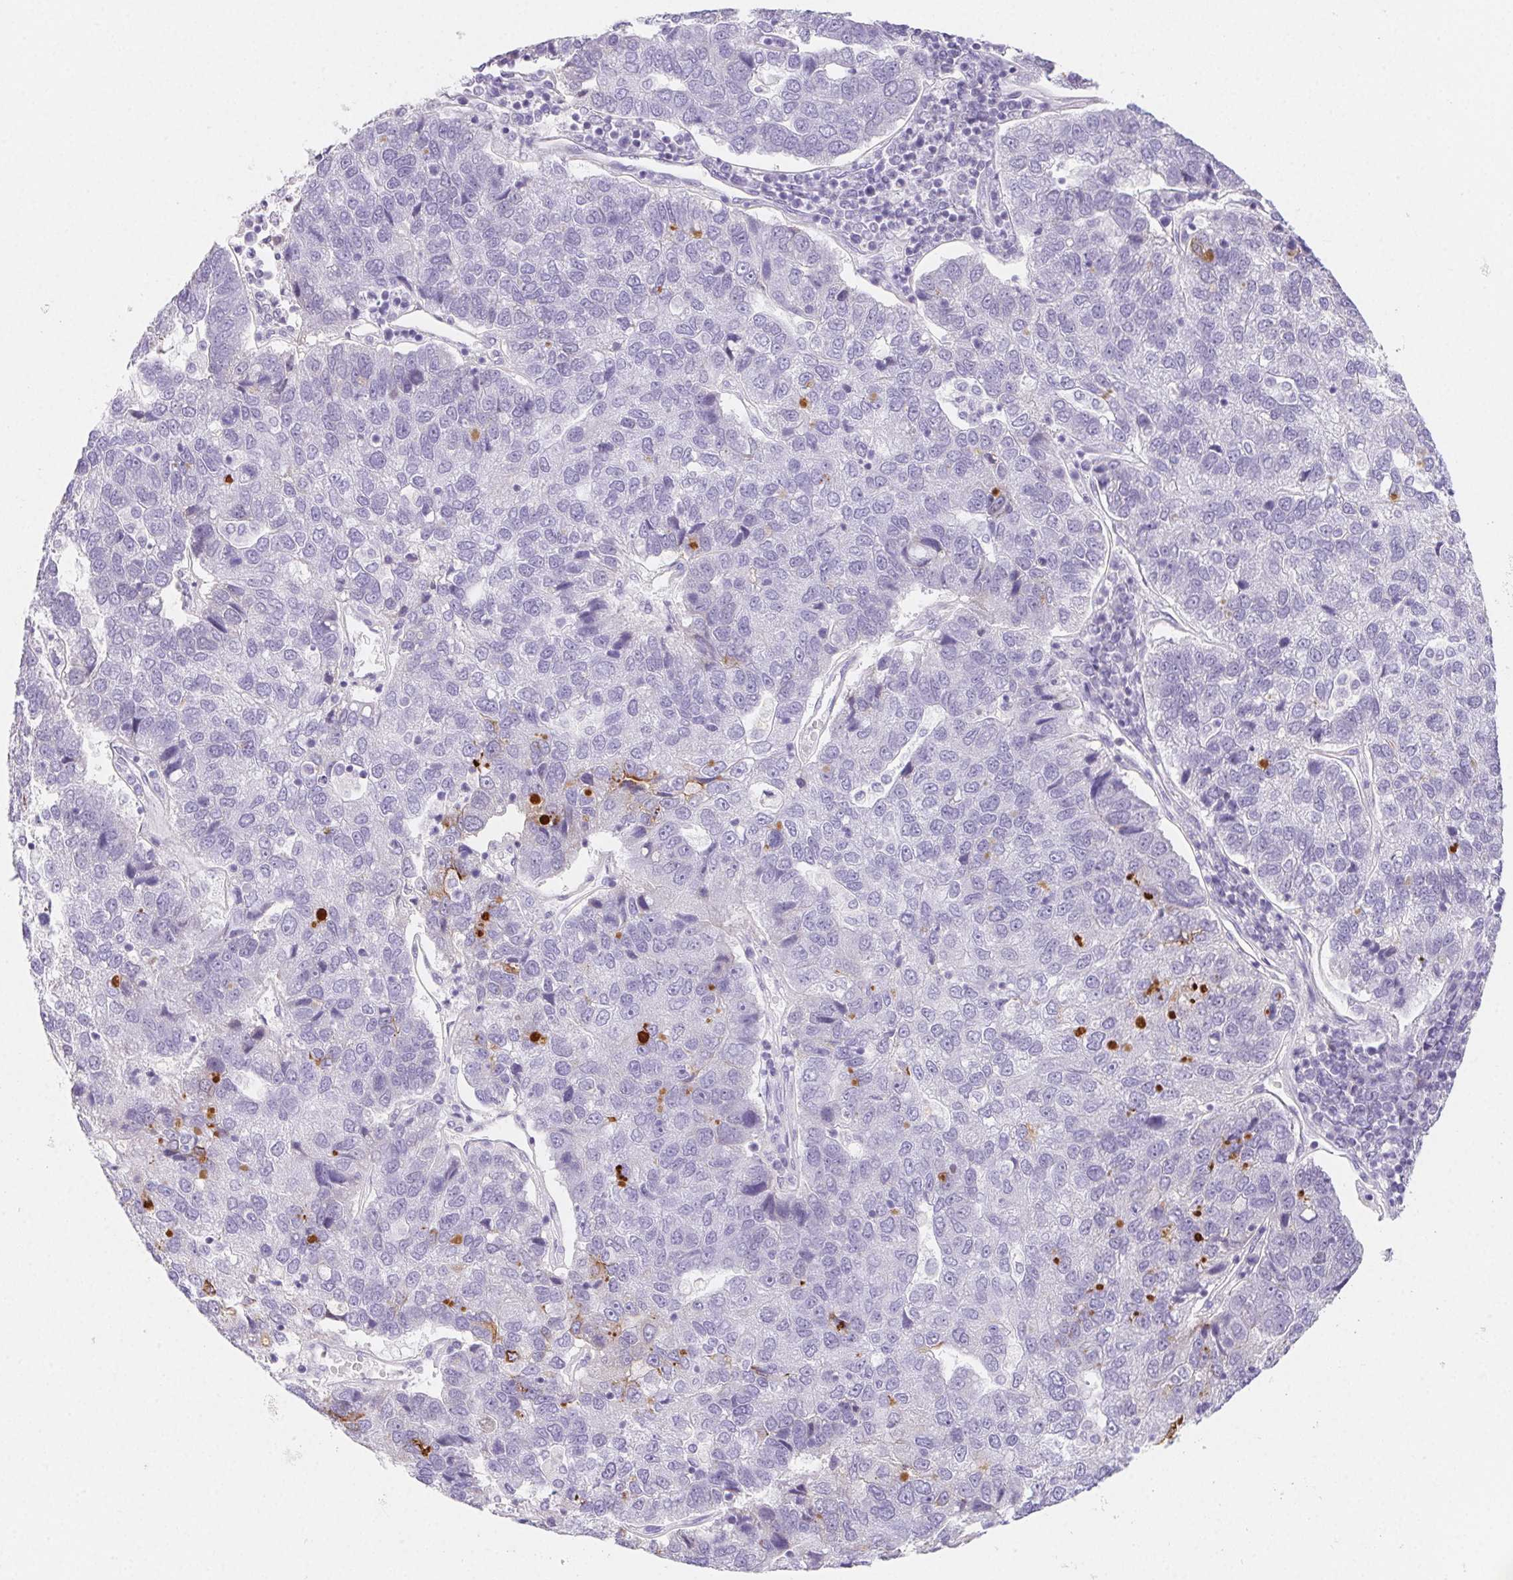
{"staining": {"intensity": "negative", "quantity": "none", "location": "none"}, "tissue": "pancreatic cancer", "cell_type": "Tumor cells", "image_type": "cancer", "snomed": [{"axis": "morphology", "description": "Adenocarcinoma, NOS"}, {"axis": "topography", "description": "Pancreas"}], "caption": "Immunohistochemistry photomicrograph of neoplastic tissue: human pancreatic adenocarcinoma stained with DAB (3,3'-diaminobenzidine) exhibits no significant protein expression in tumor cells.", "gene": "ITIH2", "patient": {"sex": "female", "age": 61}}